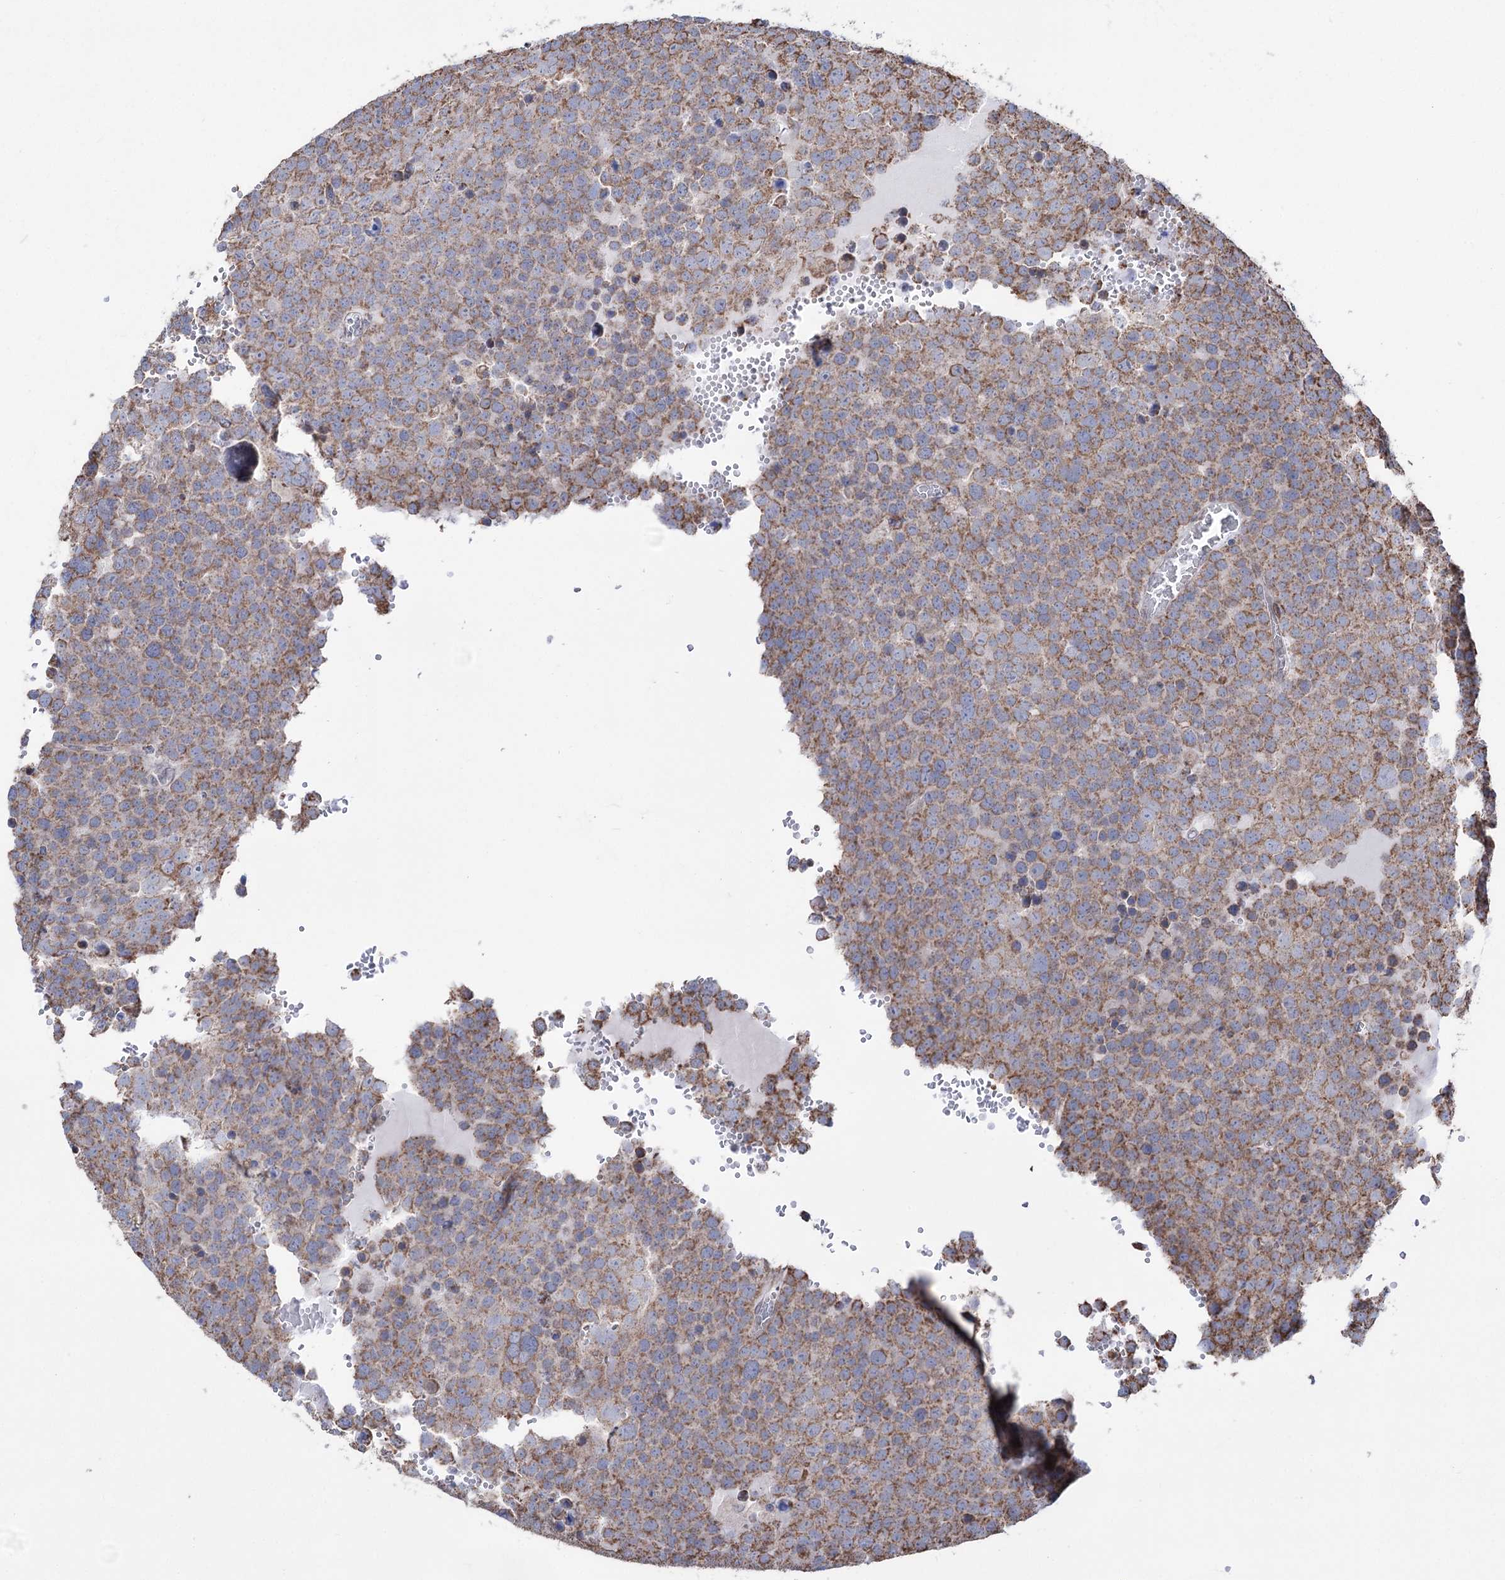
{"staining": {"intensity": "moderate", "quantity": ">75%", "location": "cytoplasmic/membranous"}, "tissue": "testis cancer", "cell_type": "Tumor cells", "image_type": "cancer", "snomed": [{"axis": "morphology", "description": "Seminoma, NOS"}, {"axis": "topography", "description": "Testis"}], "caption": "Immunohistochemical staining of testis seminoma displays medium levels of moderate cytoplasmic/membranous protein positivity in approximately >75% of tumor cells. (IHC, brightfield microscopy, high magnification).", "gene": "CREB3L4", "patient": {"sex": "male", "age": 71}}